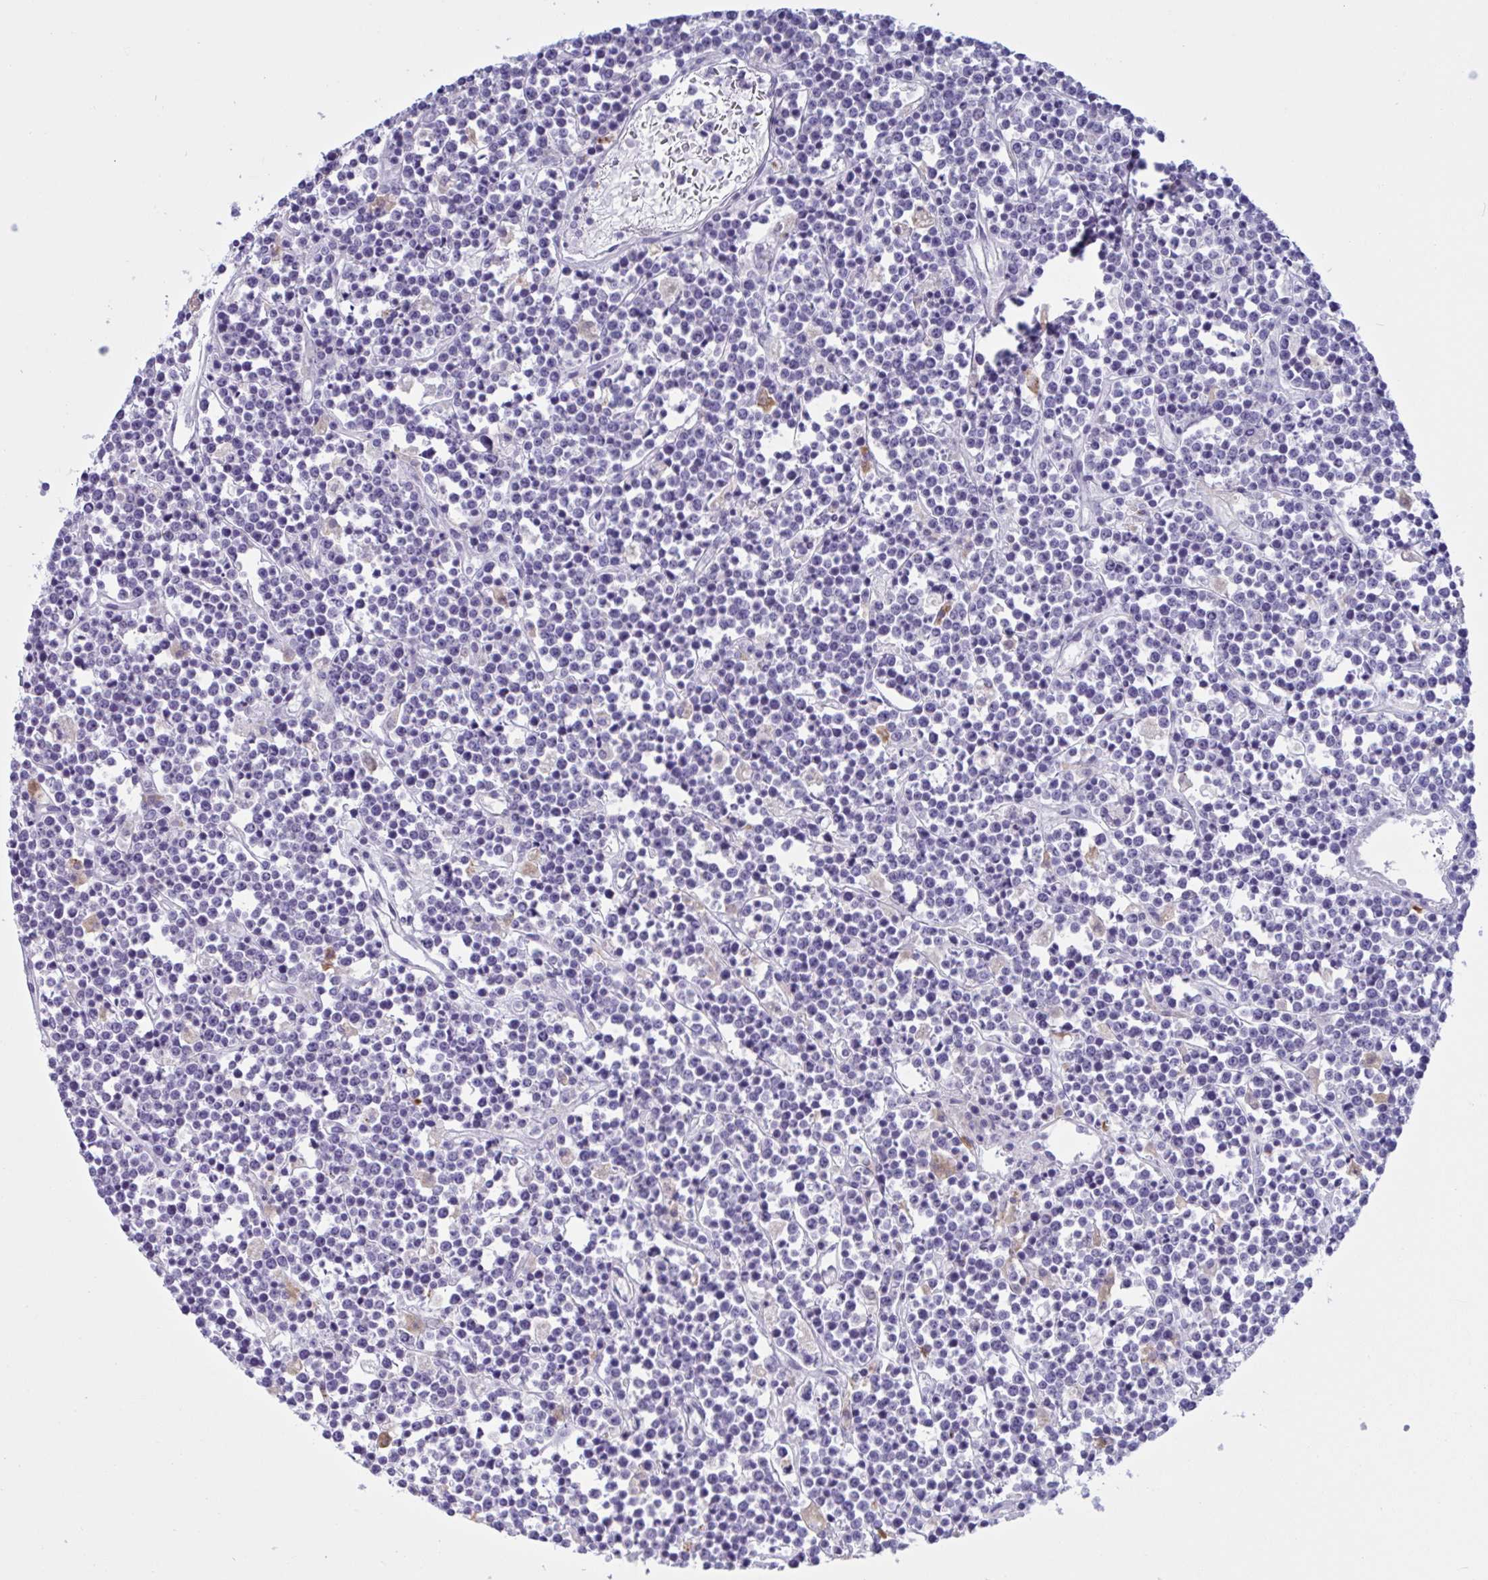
{"staining": {"intensity": "negative", "quantity": "none", "location": "none"}, "tissue": "lymphoma", "cell_type": "Tumor cells", "image_type": "cancer", "snomed": [{"axis": "morphology", "description": "Malignant lymphoma, non-Hodgkin's type, High grade"}, {"axis": "topography", "description": "Ovary"}], "caption": "An immunohistochemistry (IHC) histopathology image of high-grade malignant lymphoma, non-Hodgkin's type is shown. There is no staining in tumor cells of high-grade malignant lymphoma, non-Hodgkin's type.", "gene": "XCL1", "patient": {"sex": "female", "age": 56}}